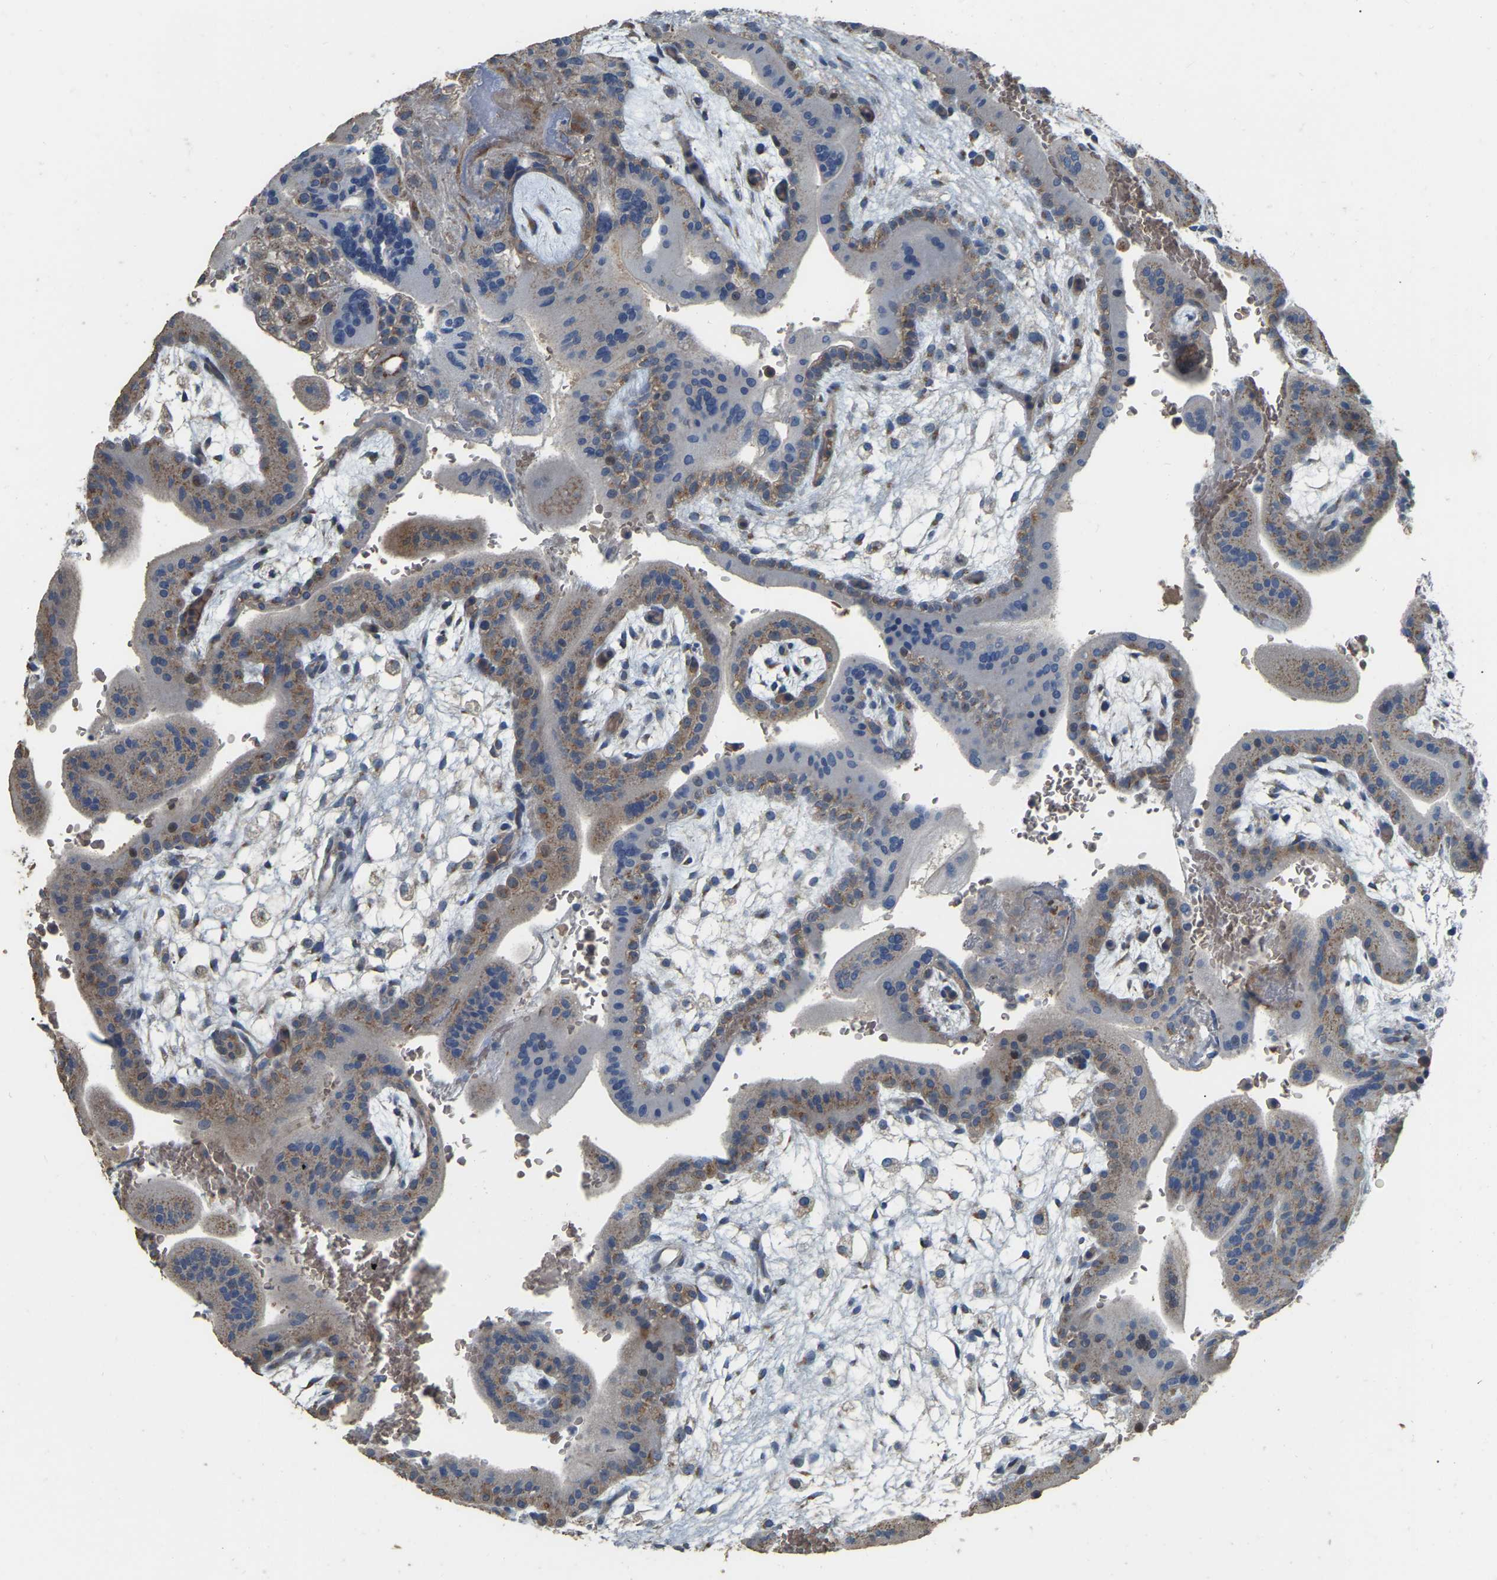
{"staining": {"intensity": "moderate", "quantity": ">75%", "location": "cytoplasmic/membranous"}, "tissue": "placenta", "cell_type": "Decidual cells", "image_type": "normal", "snomed": [{"axis": "morphology", "description": "Normal tissue, NOS"}, {"axis": "topography", "description": "Placenta"}], "caption": "Protein staining of normal placenta reveals moderate cytoplasmic/membranous staining in approximately >75% of decidual cells. (DAB (3,3'-diaminobenzidine) IHC, brown staining for protein, blue staining for nuclei).", "gene": "CFAP298", "patient": {"sex": "female", "age": 35}}